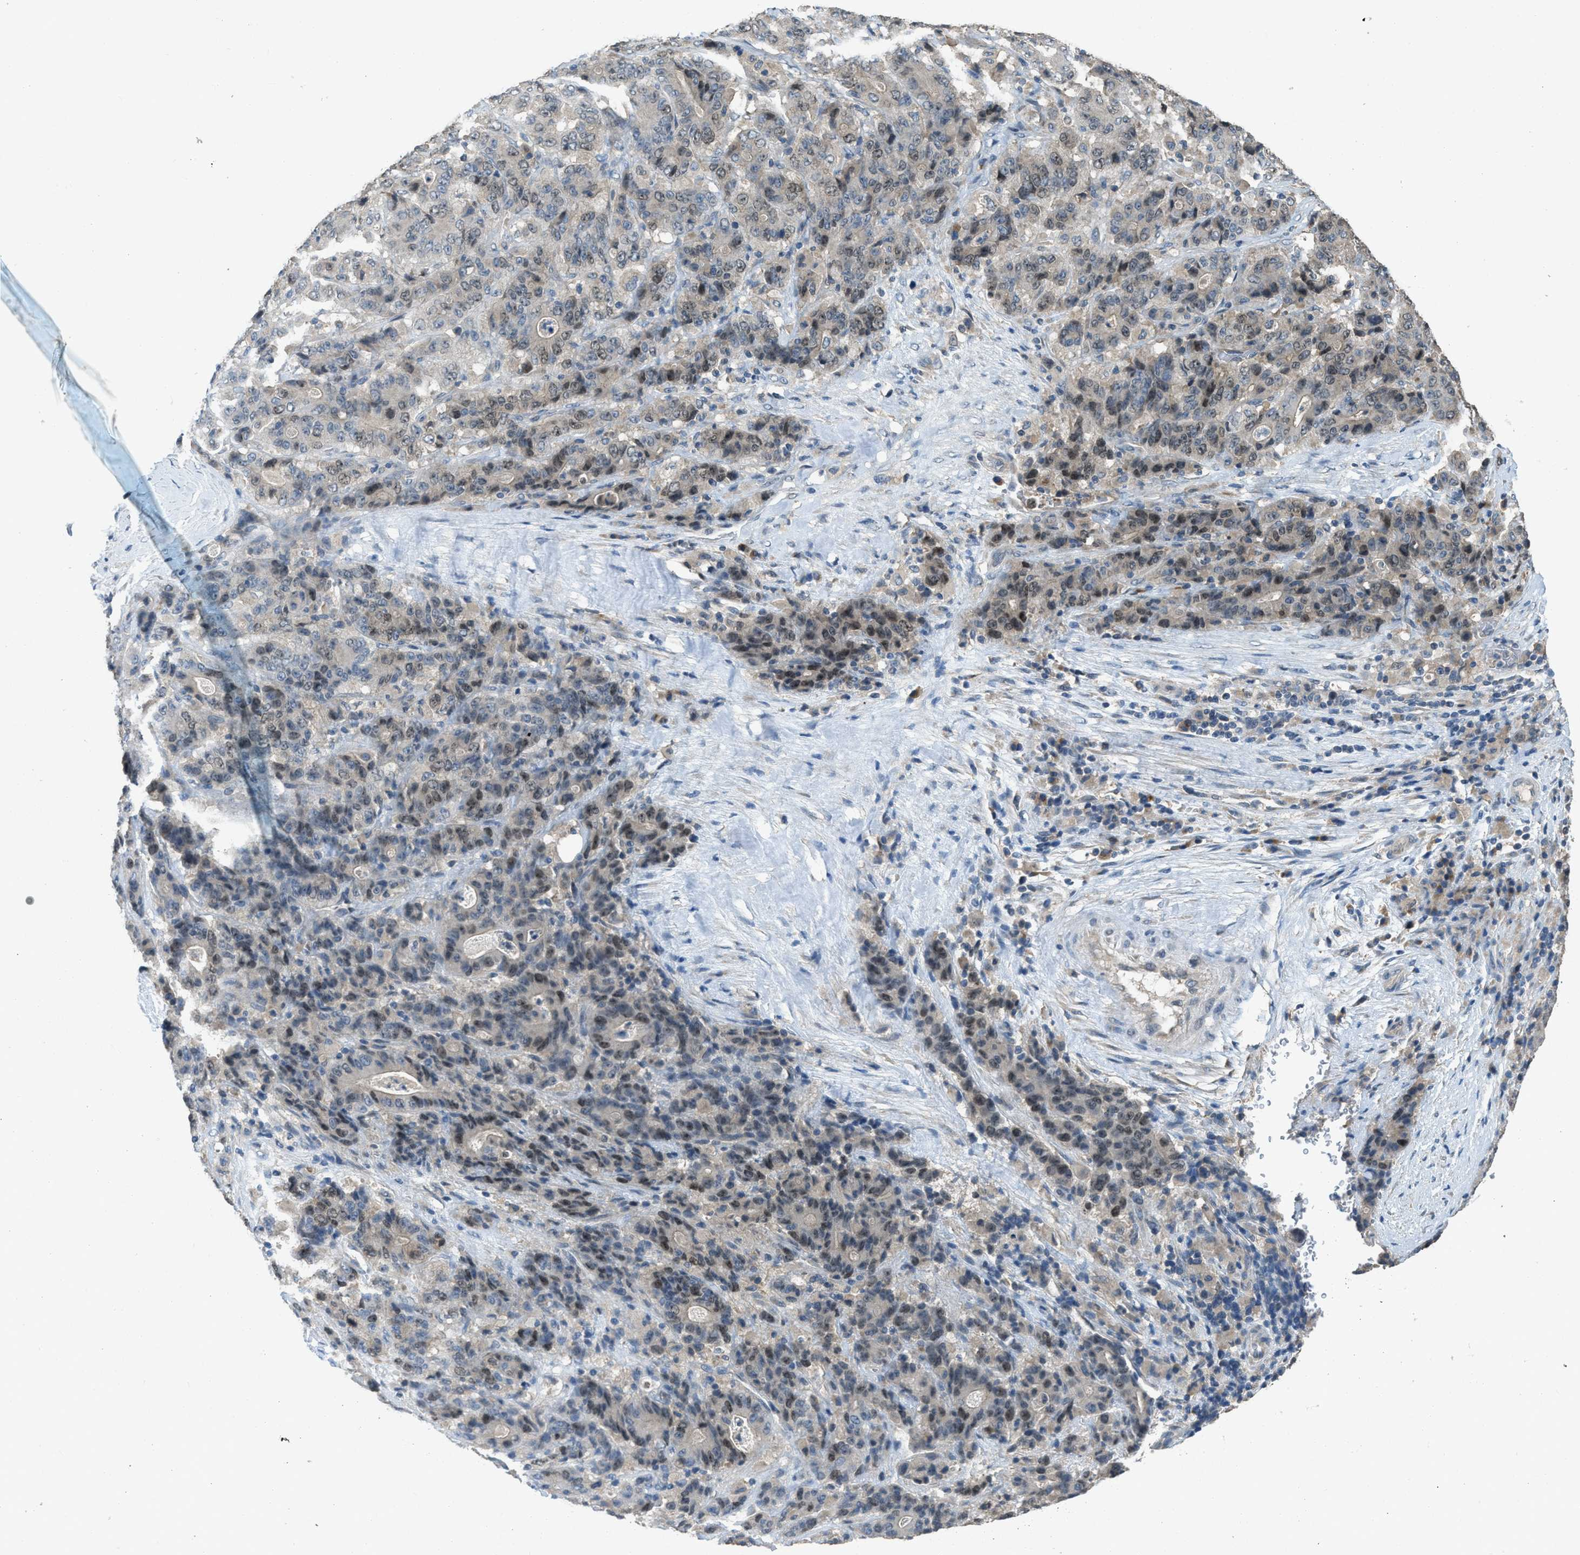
{"staining": {"intensity": "moderate", "quantity": "25%-75%", "location": "nuclear"}, "tissue": "stomach cancer", "cell_type": "Tumor cells", "image_type": "cancer", "snomed": [{"axis": "morphology", "description": "Adenocarcinoma, NOS"}, {"axis": "topography", "description": "Stomach"}], "caption": "Human stomach cancer stained with a protein marker displays moderate staining in tumor cells.", "gene": "MIS18A", "patient": {"sex": "female", "age": 73}}